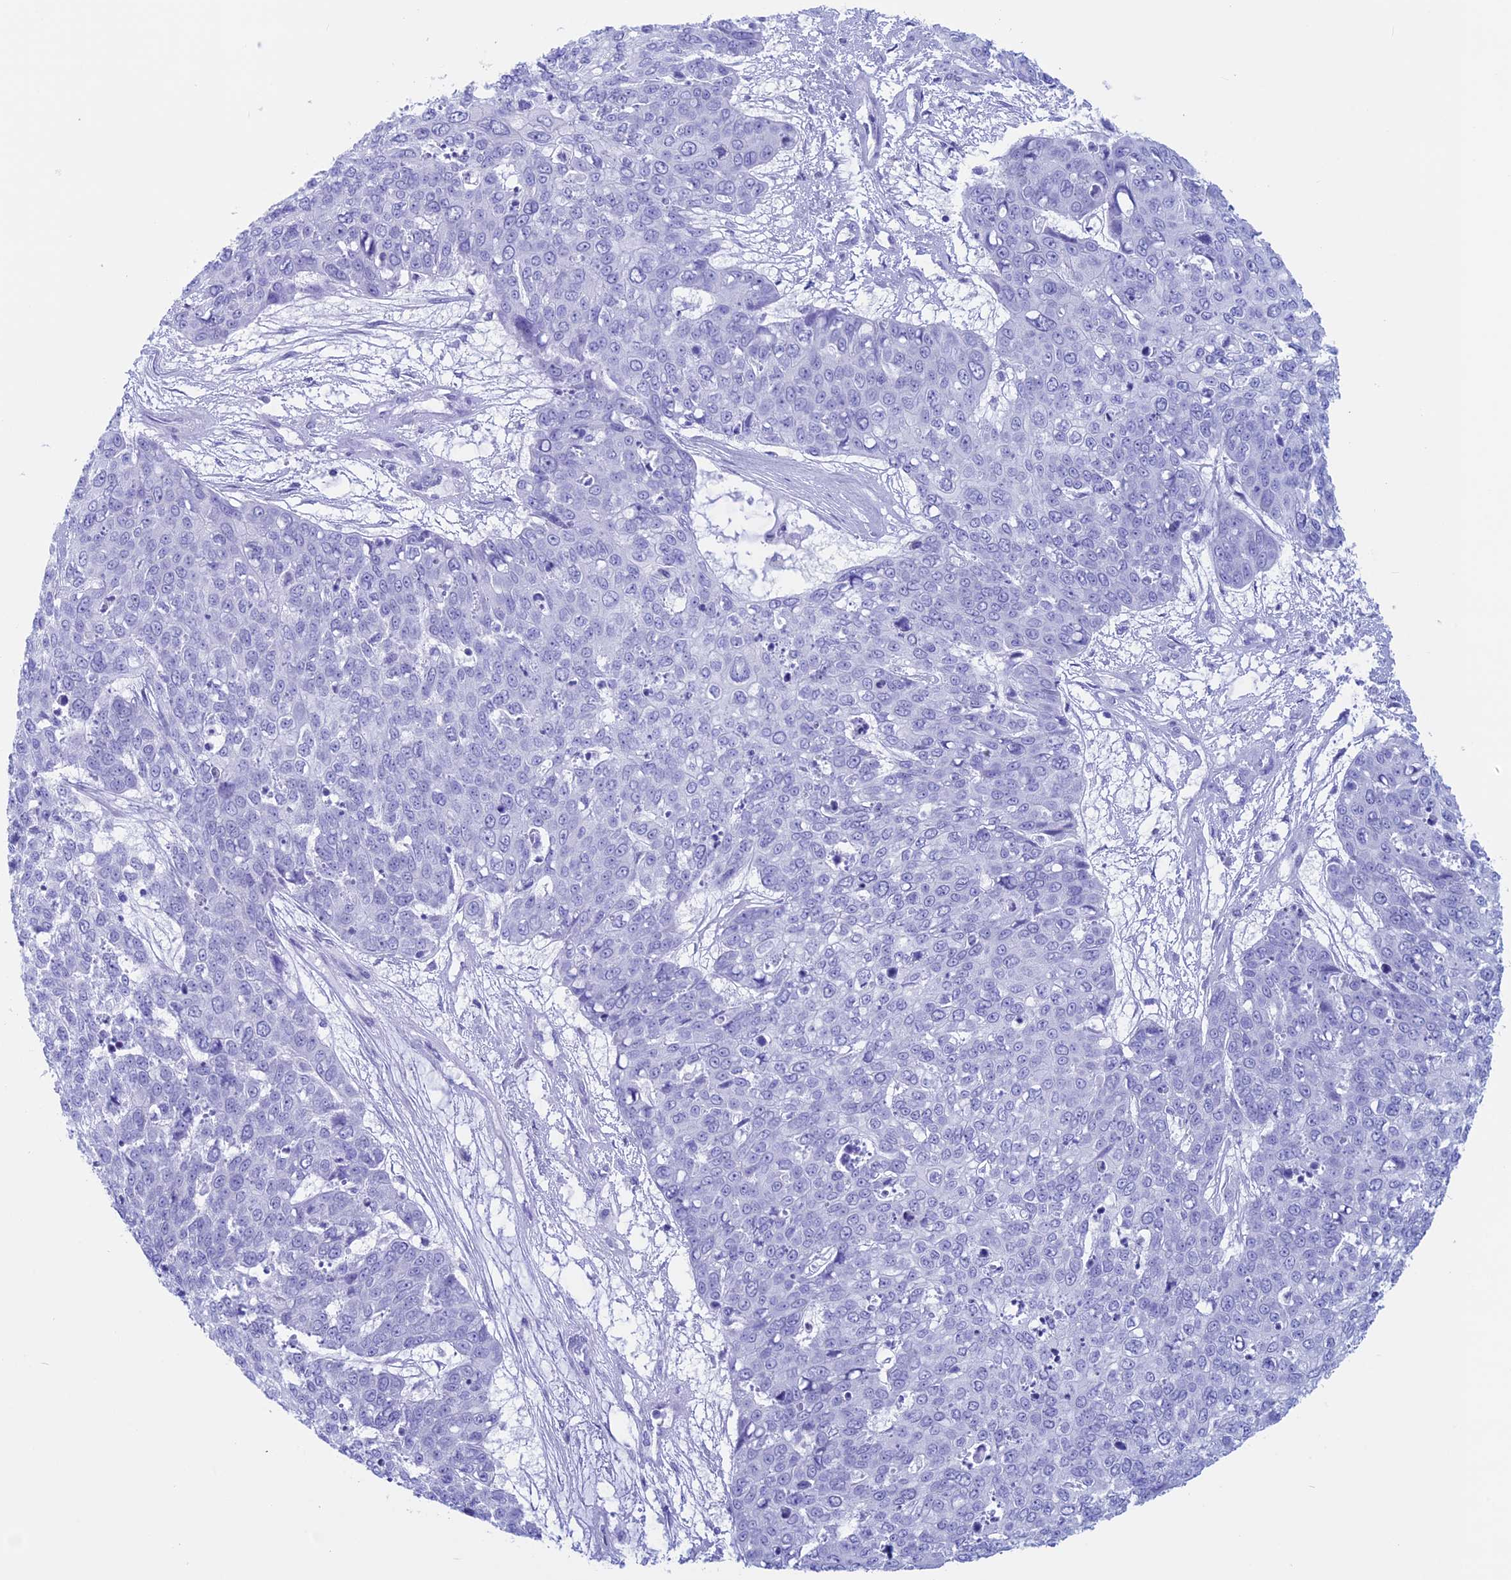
{"staining": {"intensity": "negative", "quantity": "none", "location": "none"}, "tissue": "skin cancer", "cell_type": "Tumor cells", "image_type": "cancer", "snomed": [{"axis": "morphology", "description": "Squamous cell carcinoma, NOS"}, {"axis": "topography", "description": "Skin"}], "caption": "Human skin cancer (squamous cell carcinoma) stained for a protein using immunohistochemistry (IHC) reveals no positivity in tumor cells.", "gene": "RP1", "patient": {"sex": "male", "age": 71}}